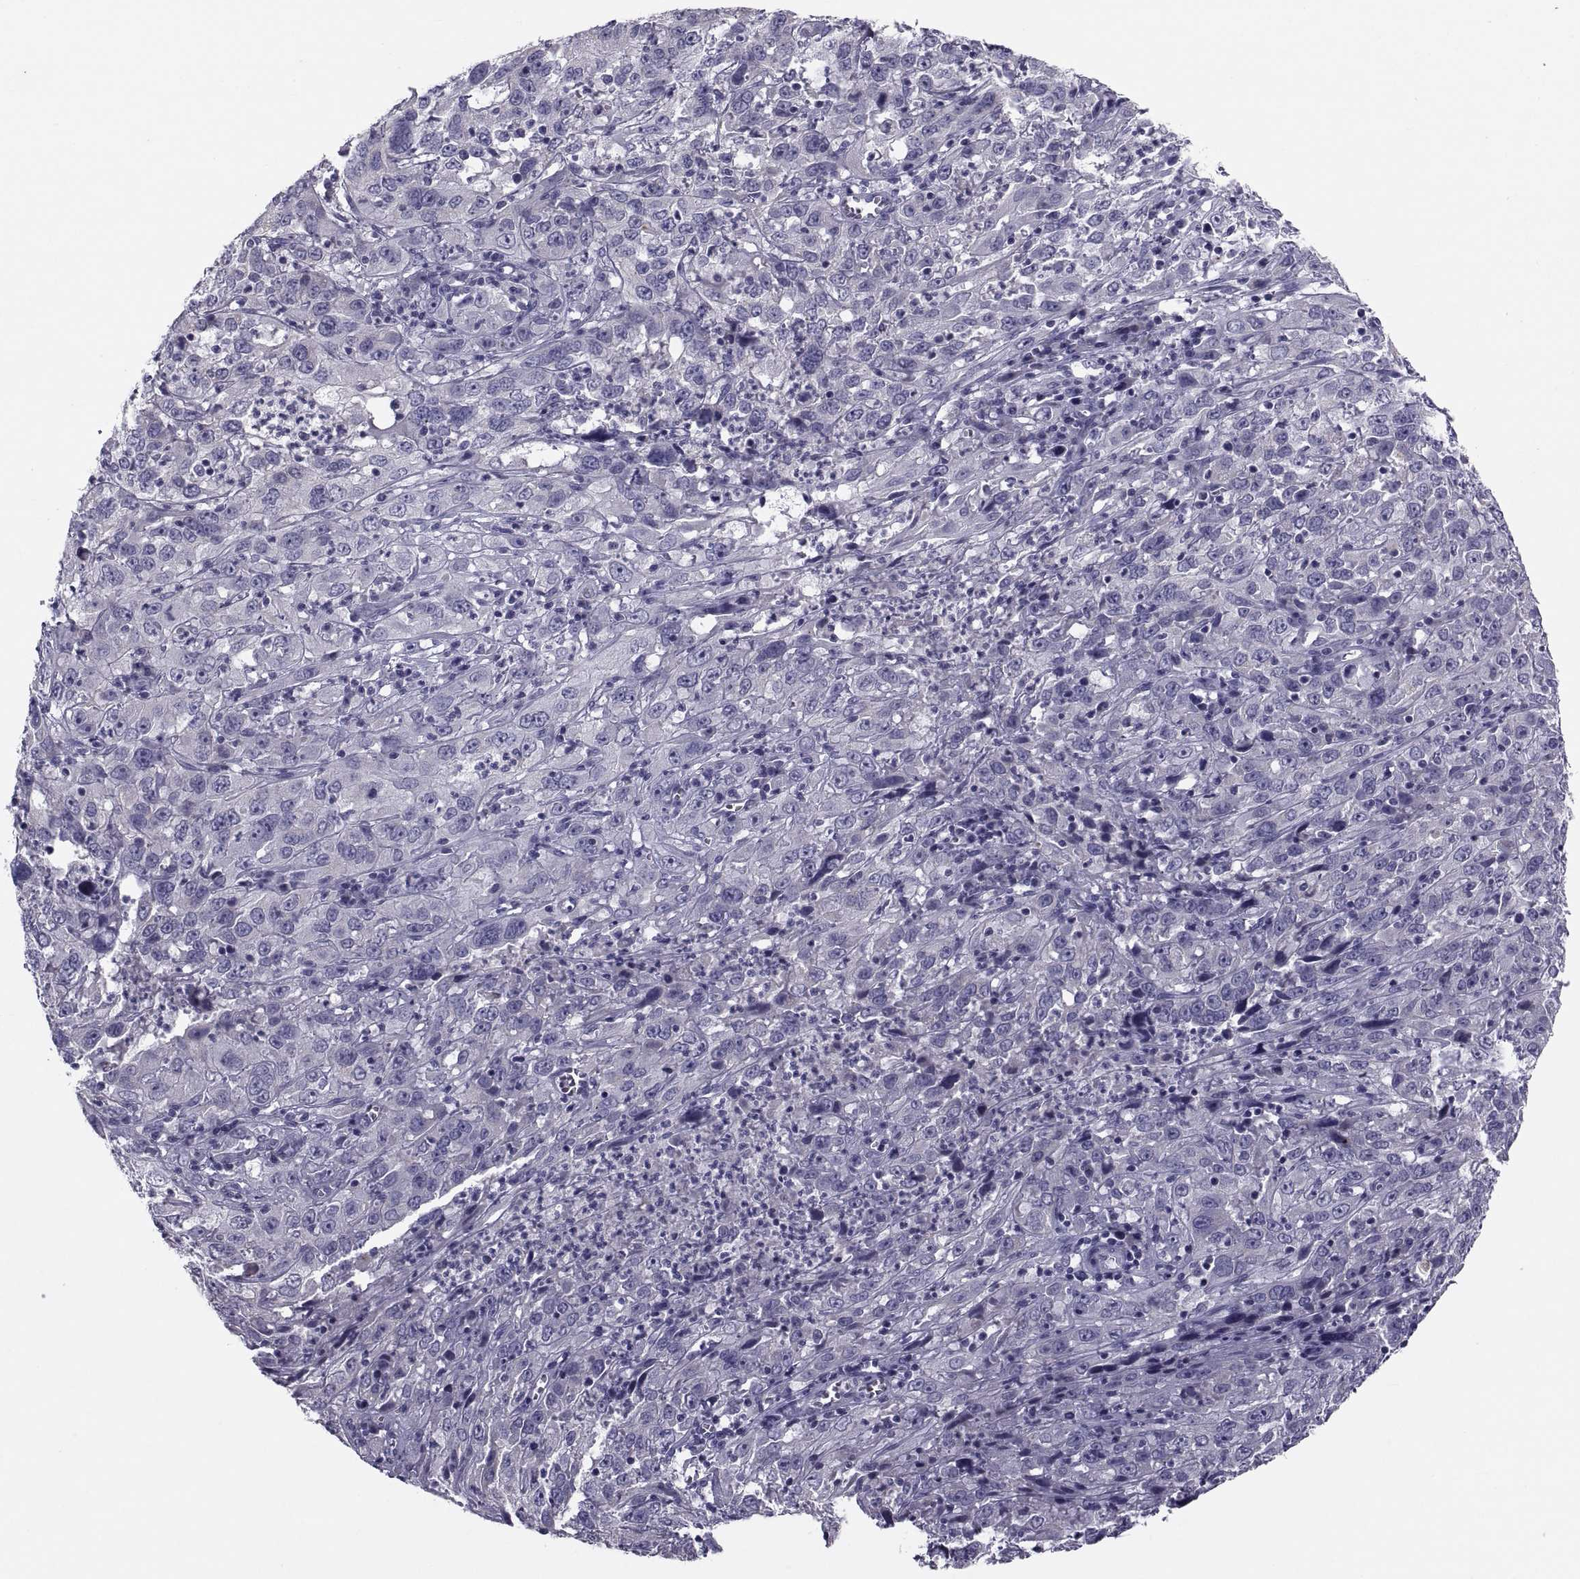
{"staining": {"intensity": "negative", "quantity": "none", "location": "none"}, "tissue": "cervical cancer", "cell_type": "Tumor cells", "image_type": "cancer", "snomed": [{"axis": "morphology", "description": "Squamous cell carcinoma, NOS"}, {"axis": "topography", "description": "Cervix"}], "caption": "IHC photomicrograph of cervical cancer (squamous cell carcinoma) stained for a protein (brown), which reveals no staining in tumor cells.", "gene": "PDZRN4", "patient": {"sex": "female", "age": 32}}